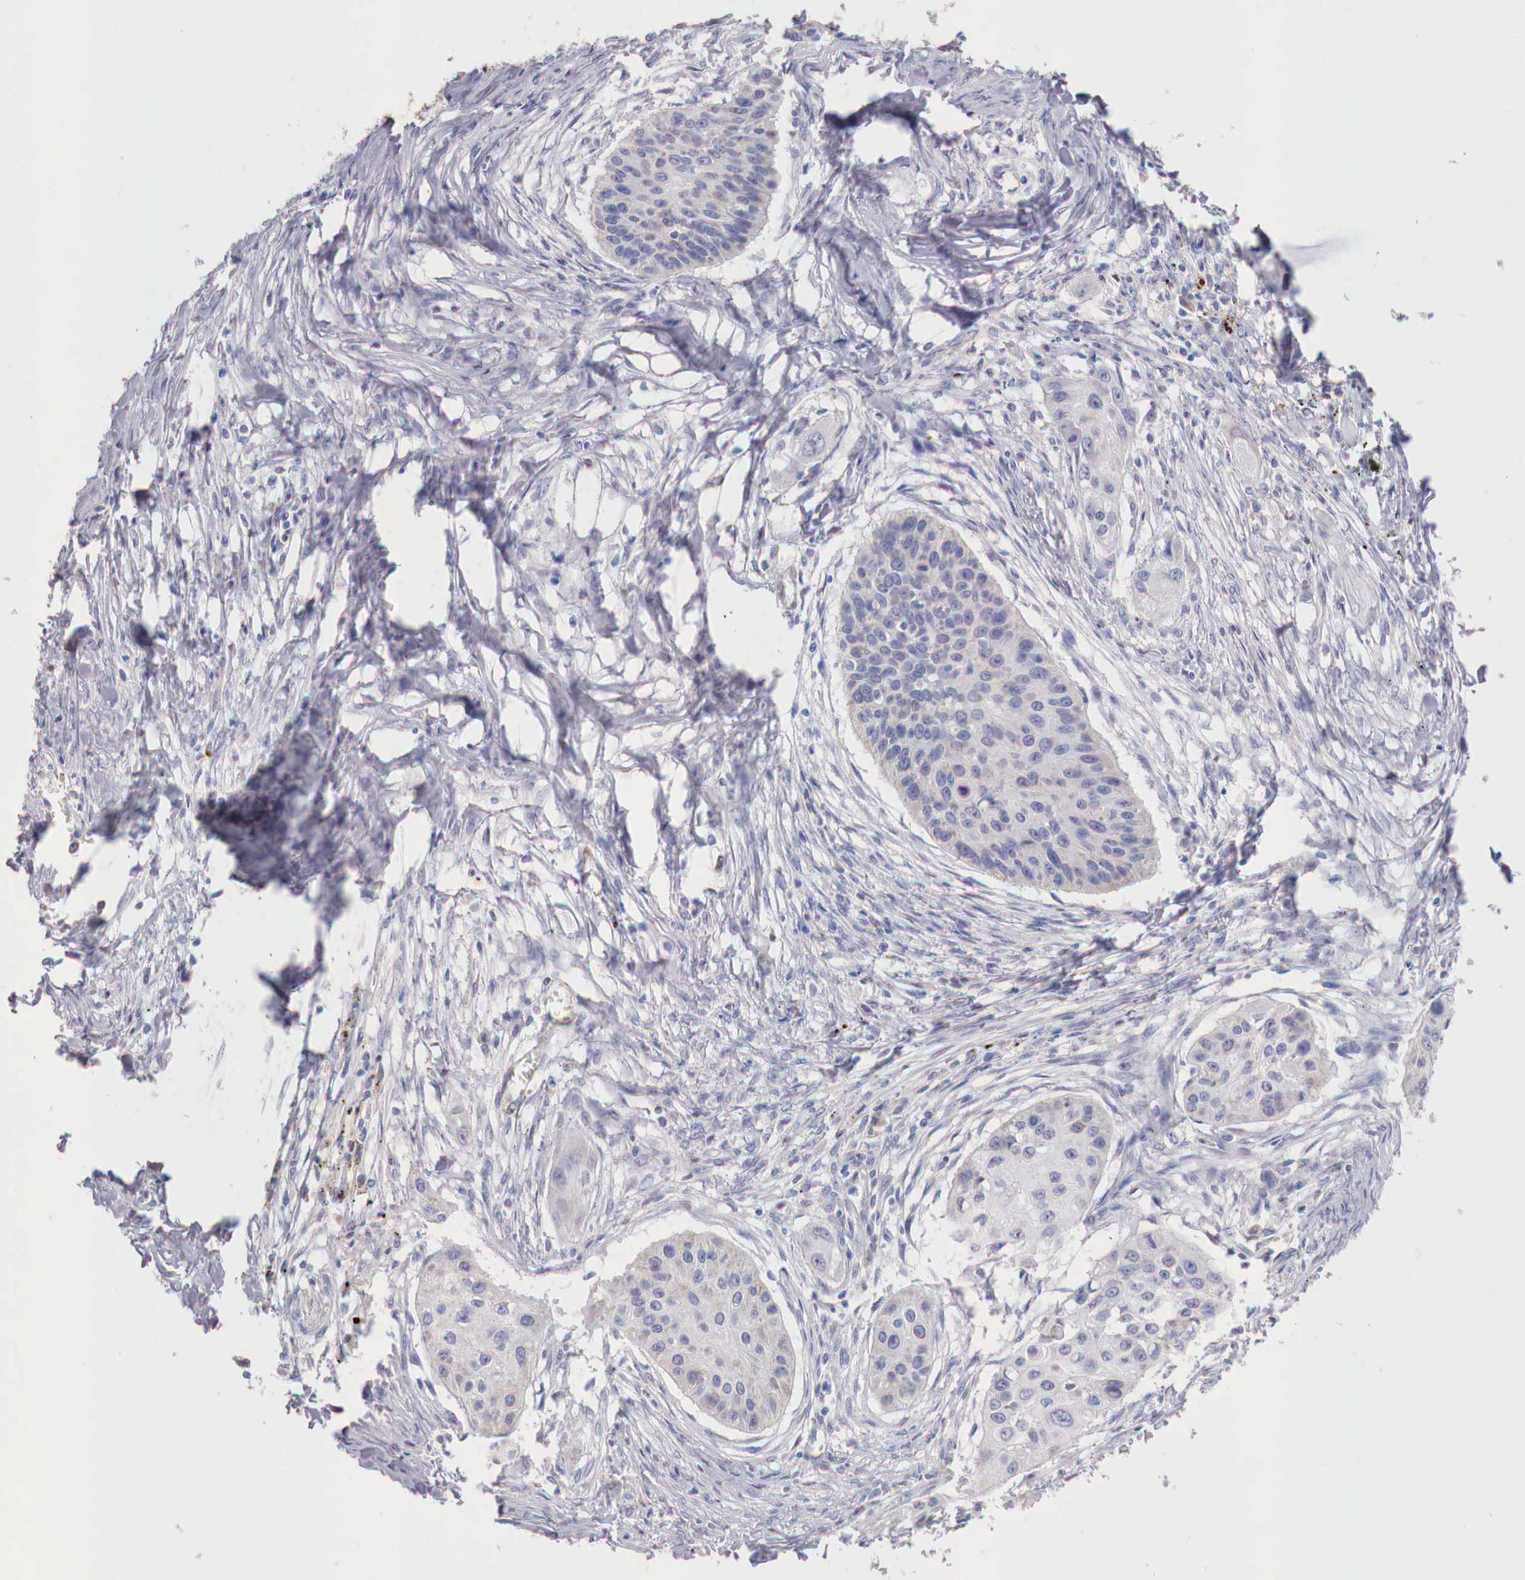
{"staining": {"intensity": "weak", "quantity": "<25%", "location": "cytoplasmic/membranous"}, "tissue": "lung cancer", "cell_type": "Tumor cells", "image_type": "cancer", "snomed": [{"axis": "morphology", "description": "Squamous cell carcinoma, NOS"}, {"axis": "topography", "description": "Lung"}], "caption": "The image exhibits no staining of tumor cells in lung cancer.", "gene": "IDH3G", "patient": {"sex": "male", "age": 71}}